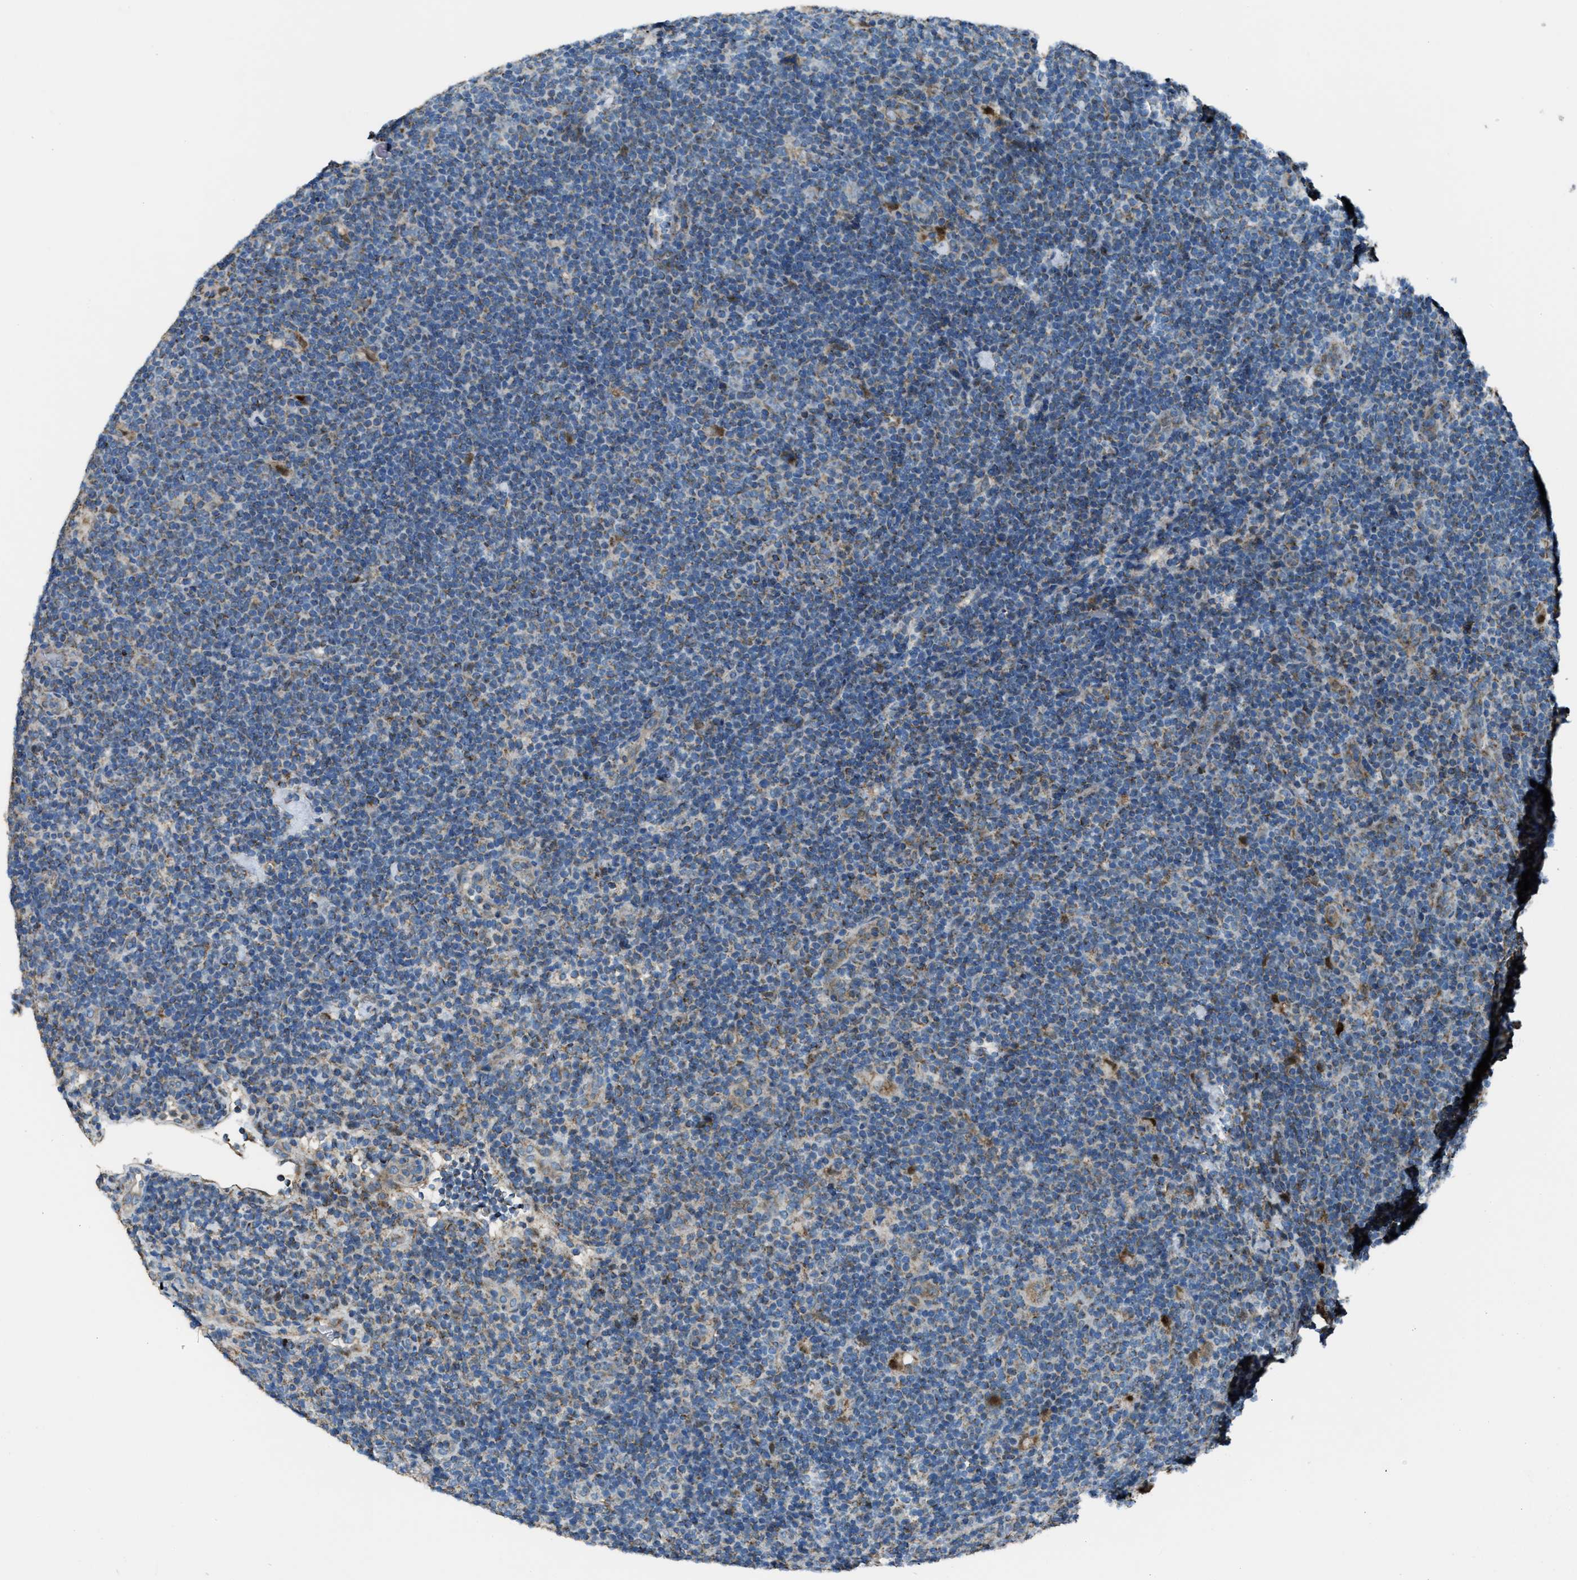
{"staining": {"intensity": "moderate", "quantity": ">75%", "location": "cytoplasmic/membranous"}, "tissue": "lymphoma", "cell_type": "Tumor cells", "image_type": "cancer", "snomed": [{"axis": "morphology", "description": "Hodgkin's disease, NOS"}, {"axis": "topography", "description": "Lymph node"}], "caption": "Moderate cytoplasmic/membranous protein expression is present in approximately >75% of tumor cells in Hodgkin's disease. (DAB (3,3'-diaminobenzidine) IHC, brown staining for protein, blue staining for nuclei).", "gene": "SLC25A11", "patient": {"sex": "female", "age": 57}}